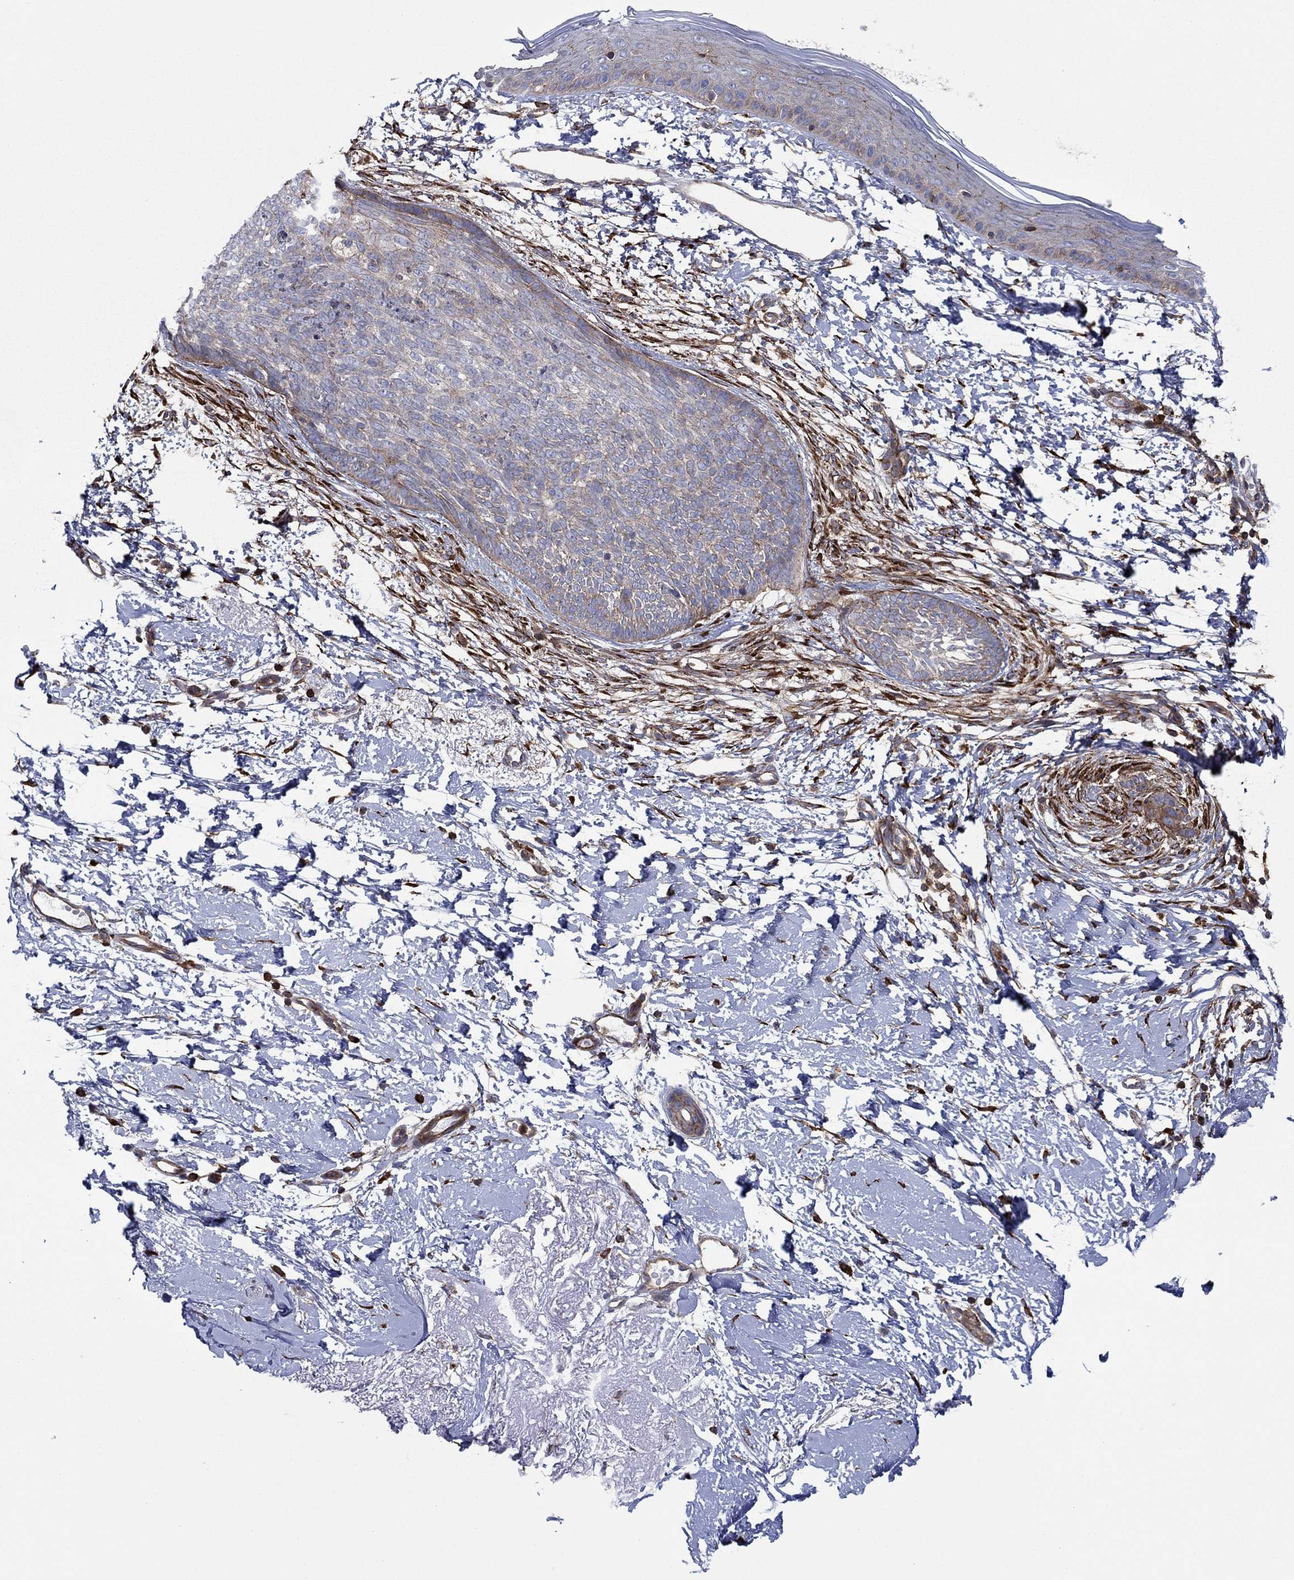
{"staining": {"intensity": "weak", "quantity": "25%-75%", "location": "cytoplasmic/membranous"}, "tissue": "skin cancer", "cell_type": "Tumor cells", "image_type": "cancer", "snomed": [{"axis": "morphology", "description": "Normal tissue, NOS"}, {"axis": "morphology", "description": "Basal cell carcinoma"}, {"axis": "topography", "description": "Skin"}], "caption": "Immunohistochemical staining of human basal cell carcinoma (skin) demonstrates low levels of weak cytoplasmic/membranous protein positivity in about 25%-75% of tumor cells. (IHC, brightfield microscopy, high magnification).", "gene": "PAG1", "patient": {"sex": "male", "age": 84}}